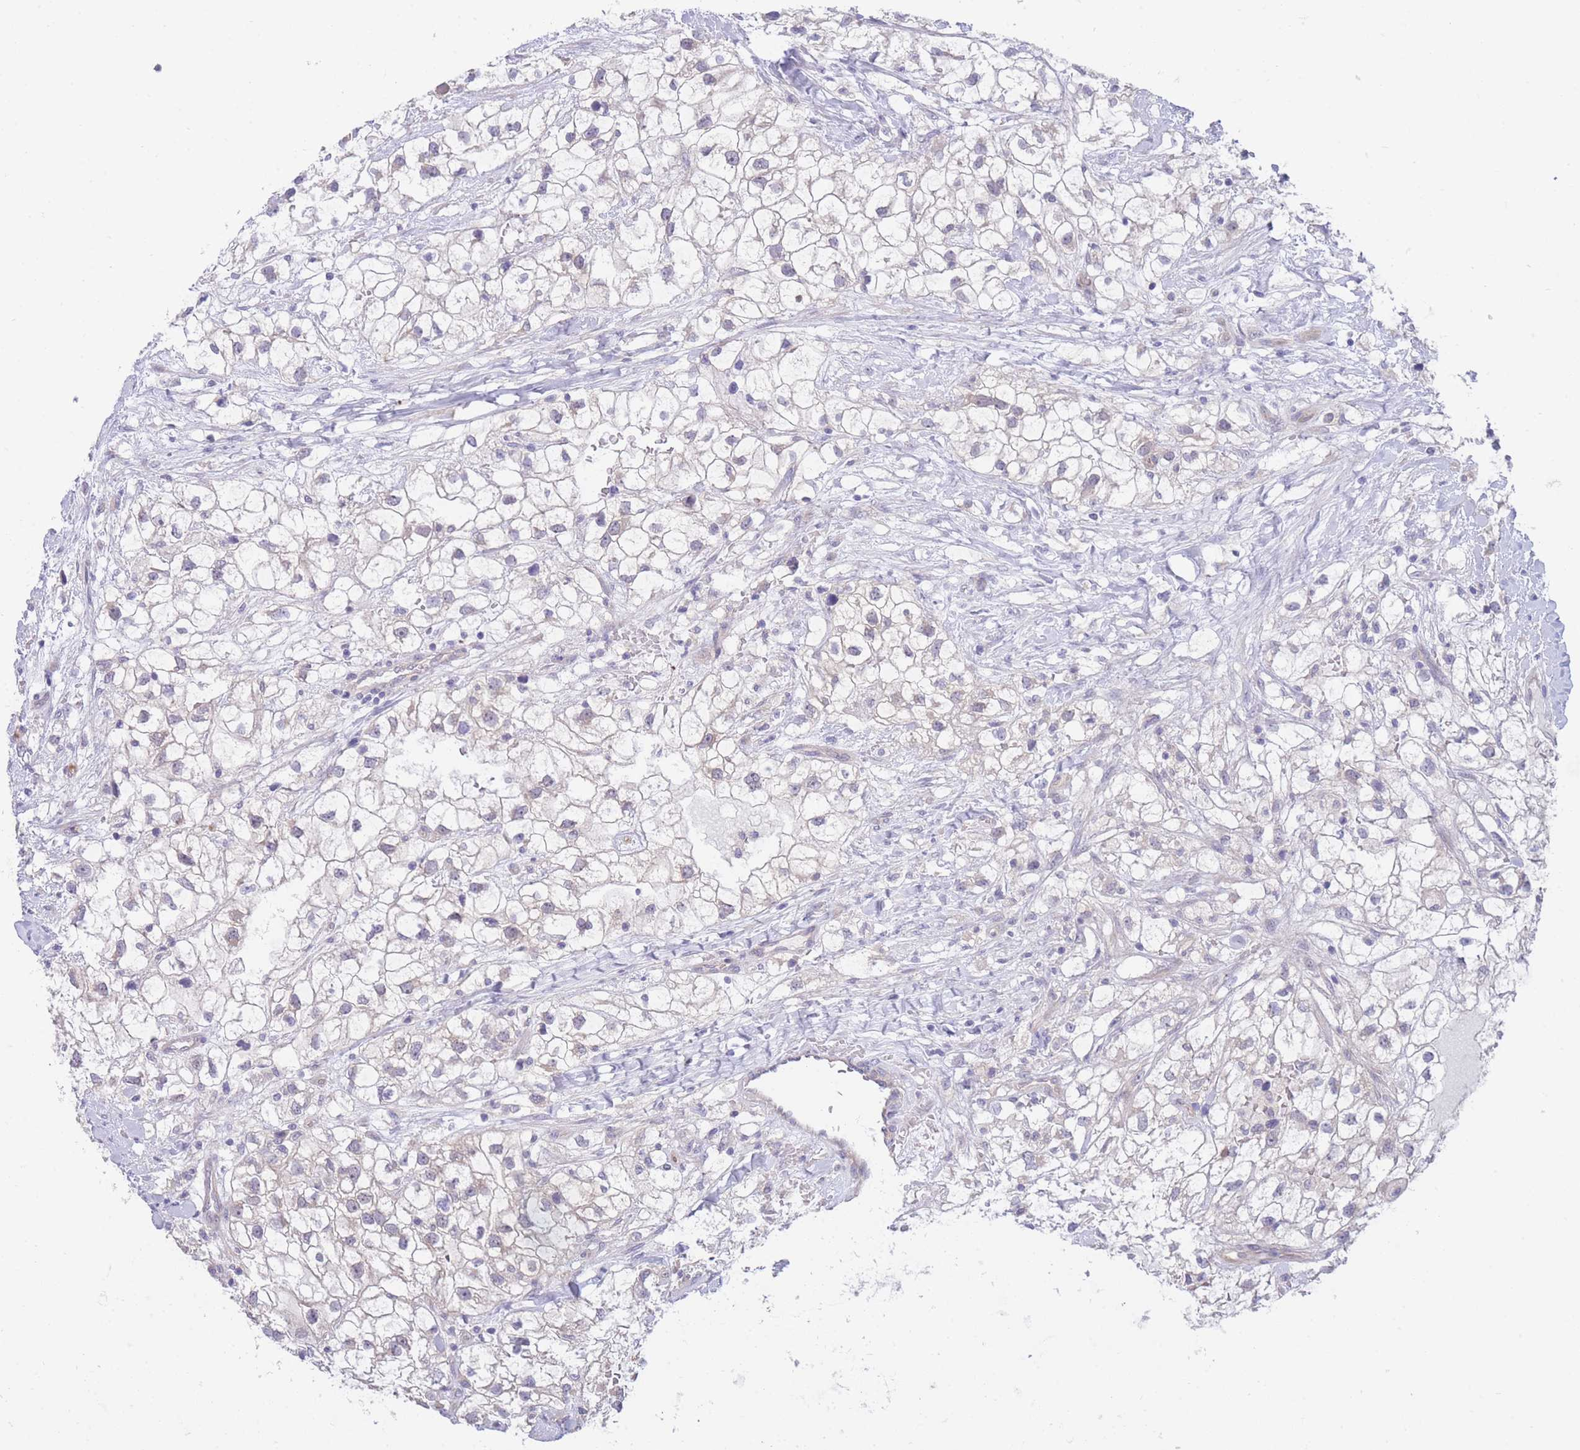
{"staining": {"intensity": "negative", "quantity": "none", "location": "none"}, "tissue": "renal cancer", "cell_type": "Tumor cells", "image_type": "cancer", "snomed": [{"axis": "morphology", "description": "Adenocarcinoma, NOS"}, {"axis": "topography", "description": "Kidney"}], "caption": "Tumor cells are negative for brown protein staining in adenocarcinoma (renal).", "gene": "SUGT1", "patient": {"sex": "male", "age": 59}}